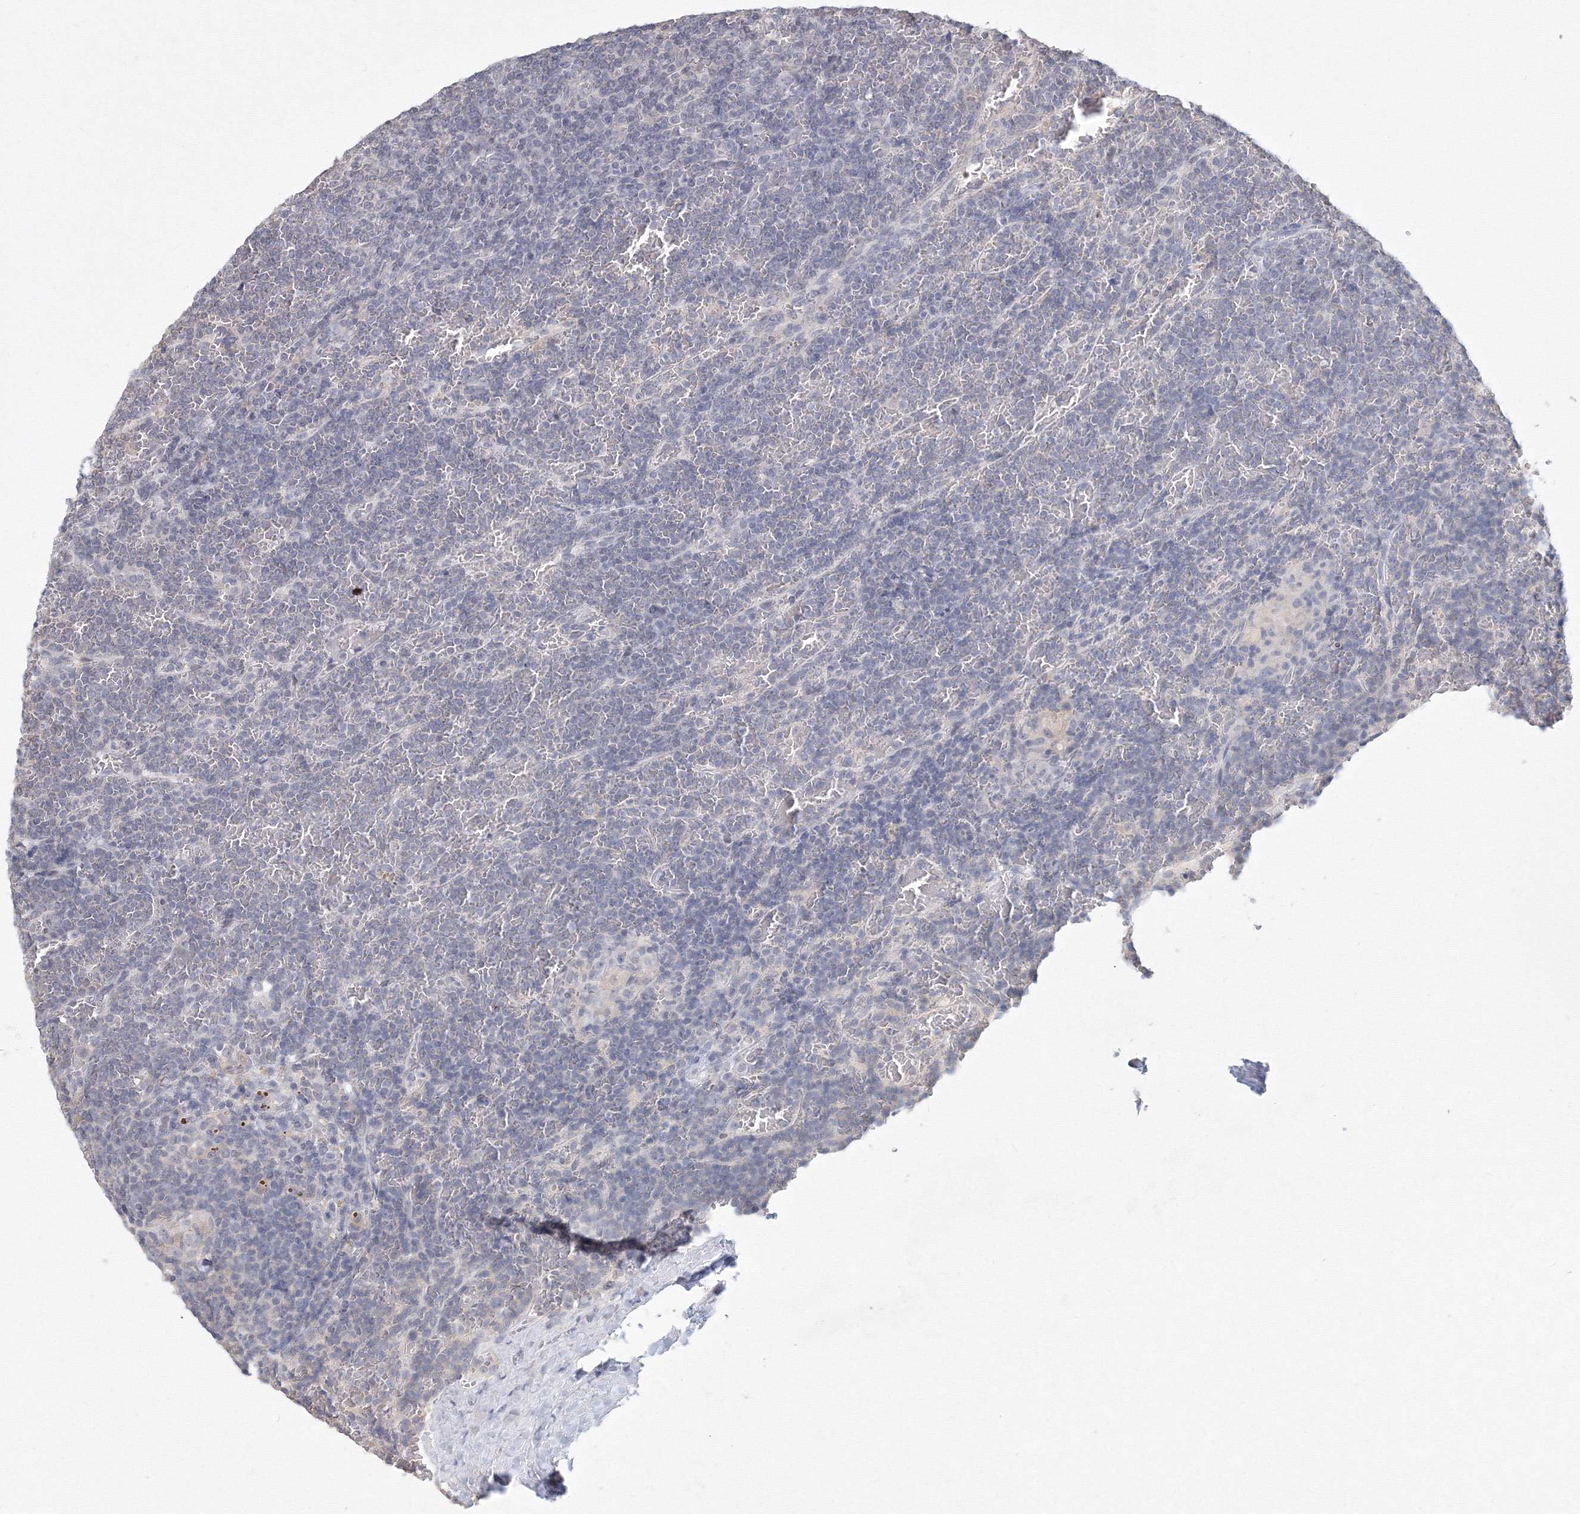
{"staining": {"intensity": "negative", "quantity": "none", "location": "none"}, "tissue": "lymphoma", "cell_type": "Tumor cells", "image_type": "cancer", "snomed": [{"axis": "morphology", "description": "Malignant lymphoma, non-Hodgkin's type, Low grade"}, {"axis": "topography", "description": "Spleen"}], "caption": "This micrograph is of lymphoma stained with IHC to label a protein in brown with the nuclei are counter-stained blue. There is no positivity in tumor cells.", "gene": "SLC7A7", "patient": {"sex": "female", "age": 19}}